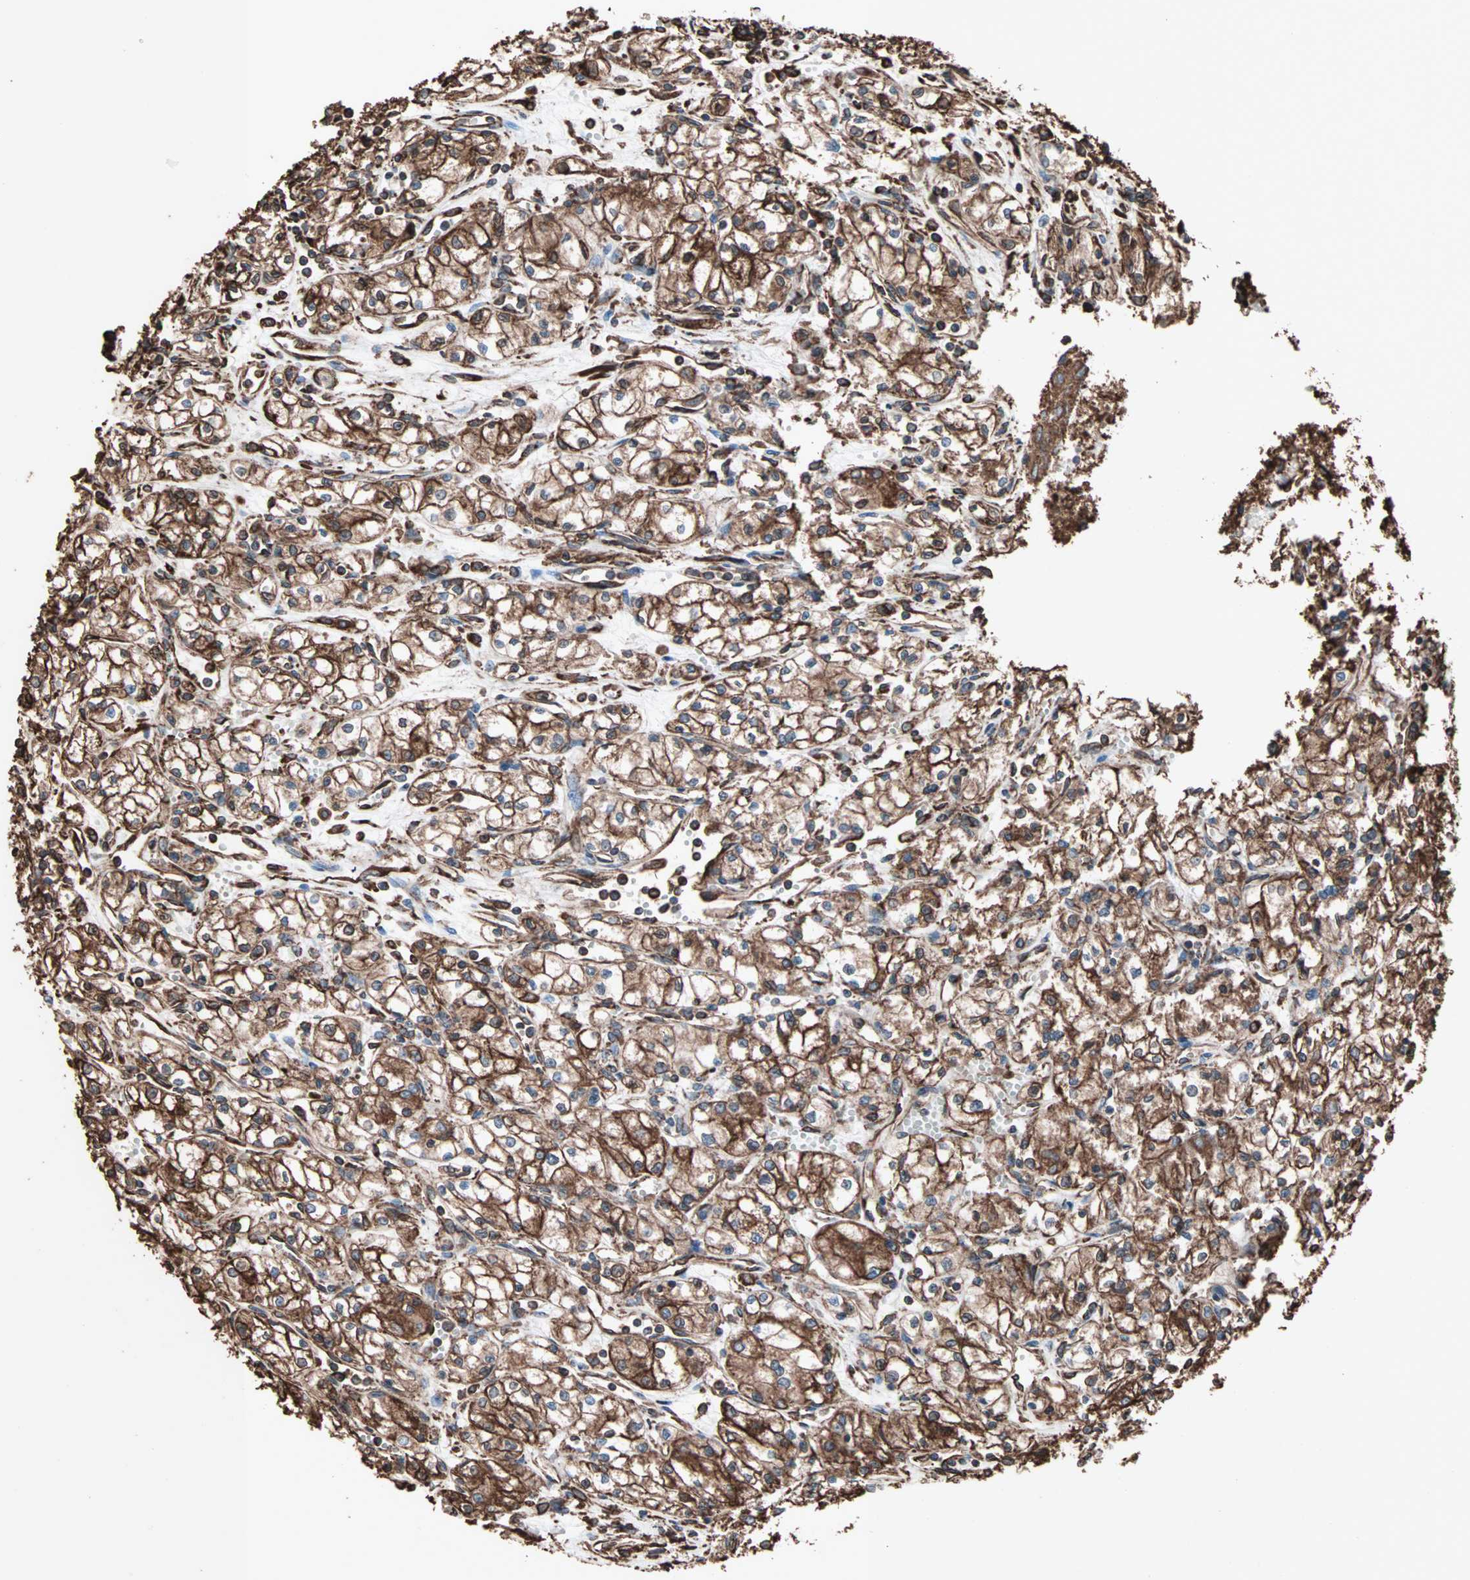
{"staining": {"intensity": "strong", "quantity": ">75%", "location": "cytoplasmic/membranous"}, "tissue": "renal cancer", "cell_type": "Tumor cells", "image_type": "cancer", "snomed": [{"axis": "morphology", "description": "Normal tissue, NOS"}, {"axis": "morphology", "description": "Adenocarcinoma, NOS"}, {"axis": "topography", "description": "Kidney"}], "caption": "Protein expression analysis of human renal cancer reveals strong cytoplasmic/membranous staining in about >75% of tumor cells.", "gene": "HSP90B1", "patient": {"sex": "male", "age": 59}}